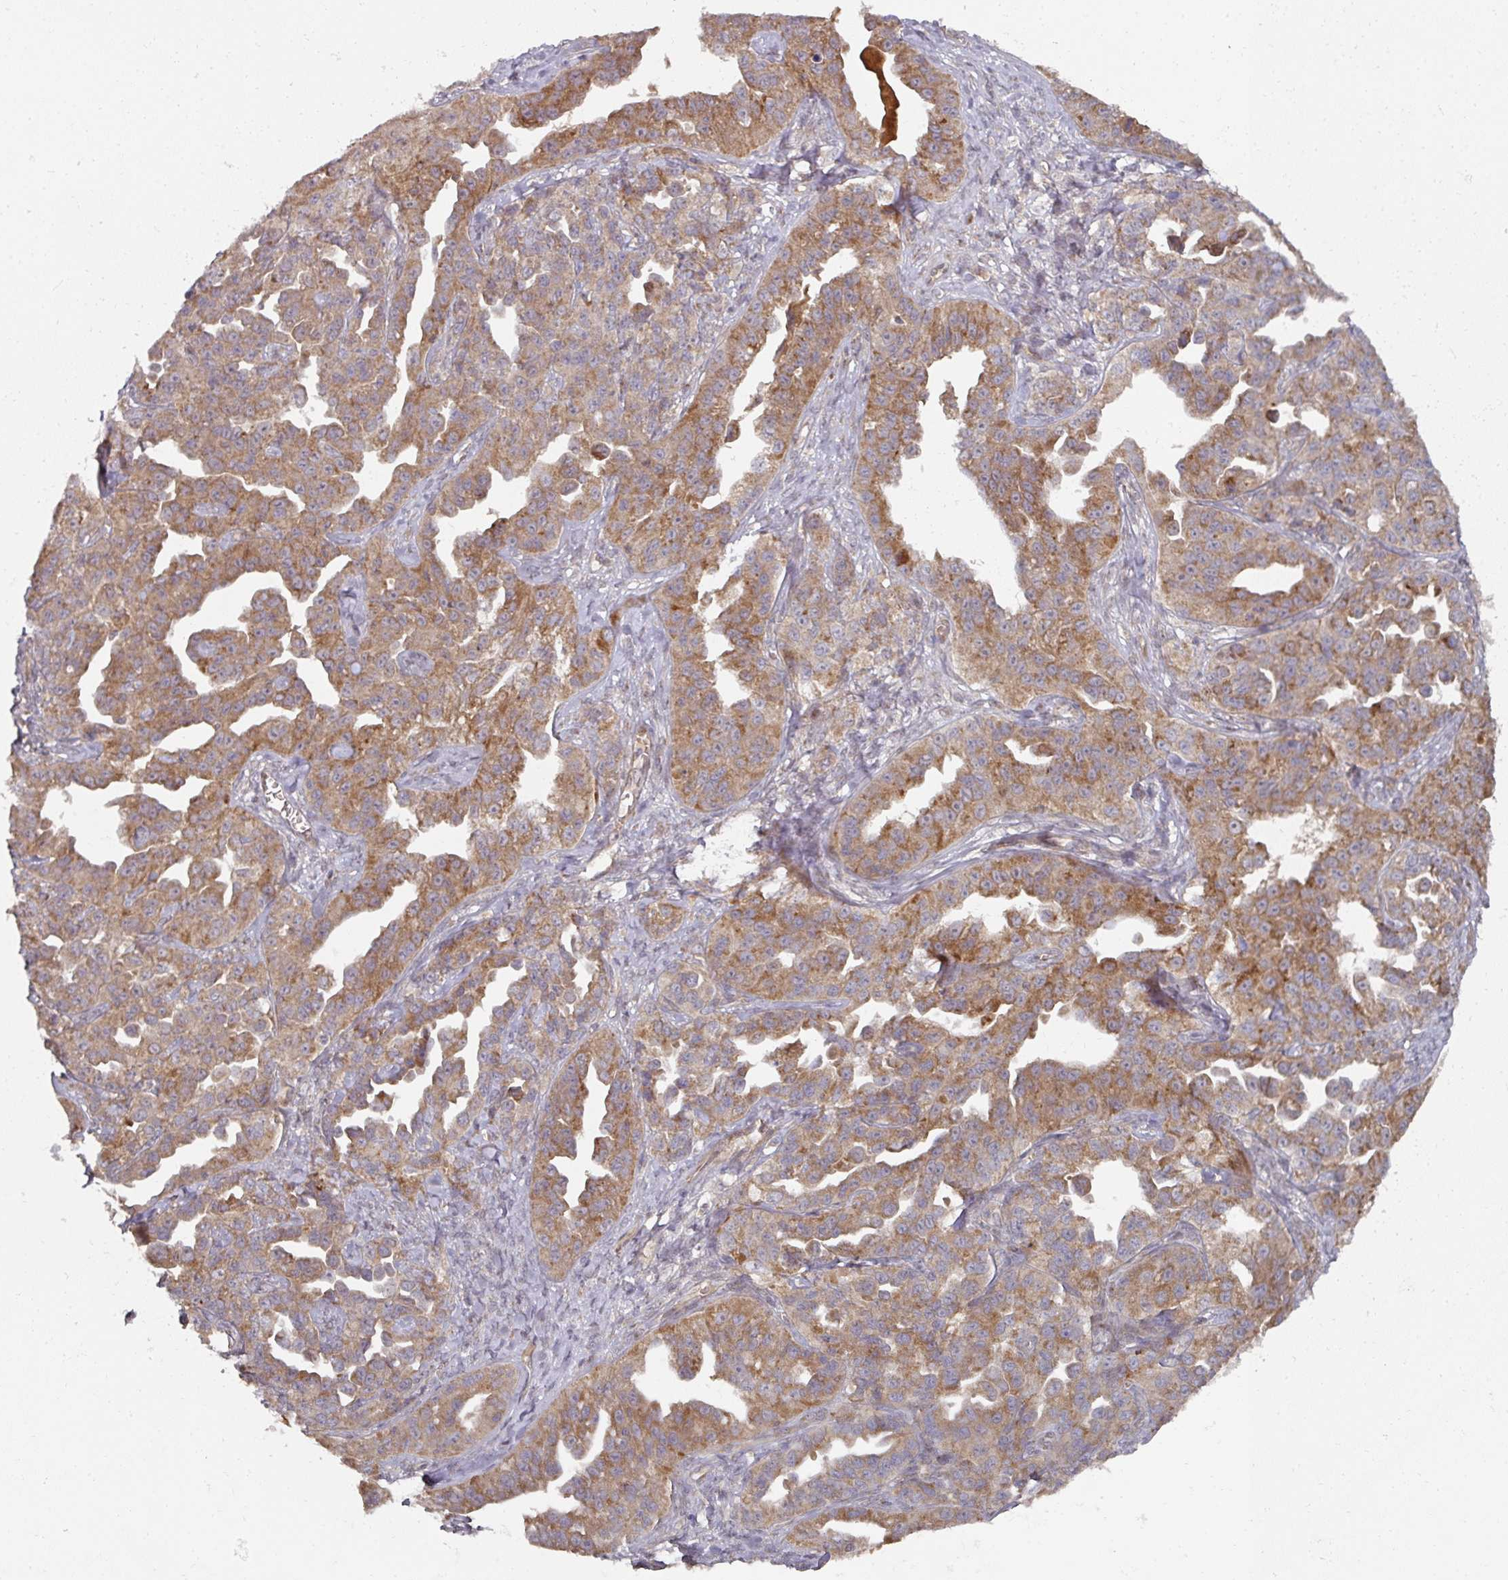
{"staining": {"intensity": "moderate", "quantity": ">75%", "location": "cytoplasmic/membranous"}, "tissue": "ovarian cancer", "cell_type": "Tumor cells", "image_type": "cancer", "snomed": [{"axis": "morphology", "description": "Cystadenocarcinoma, serous, NOS"}, {"axis": "topography", "description": "Ovary"}], "caption": "Brown immunohistochemical staining in human ovarian serous cystadenocarcinoma demonstrates moderate cytoplasmic/membranous staining in about >75% of tumor cells.", "gene": "DNAJC7", "patient": {"sex": "female", "age": 75}}